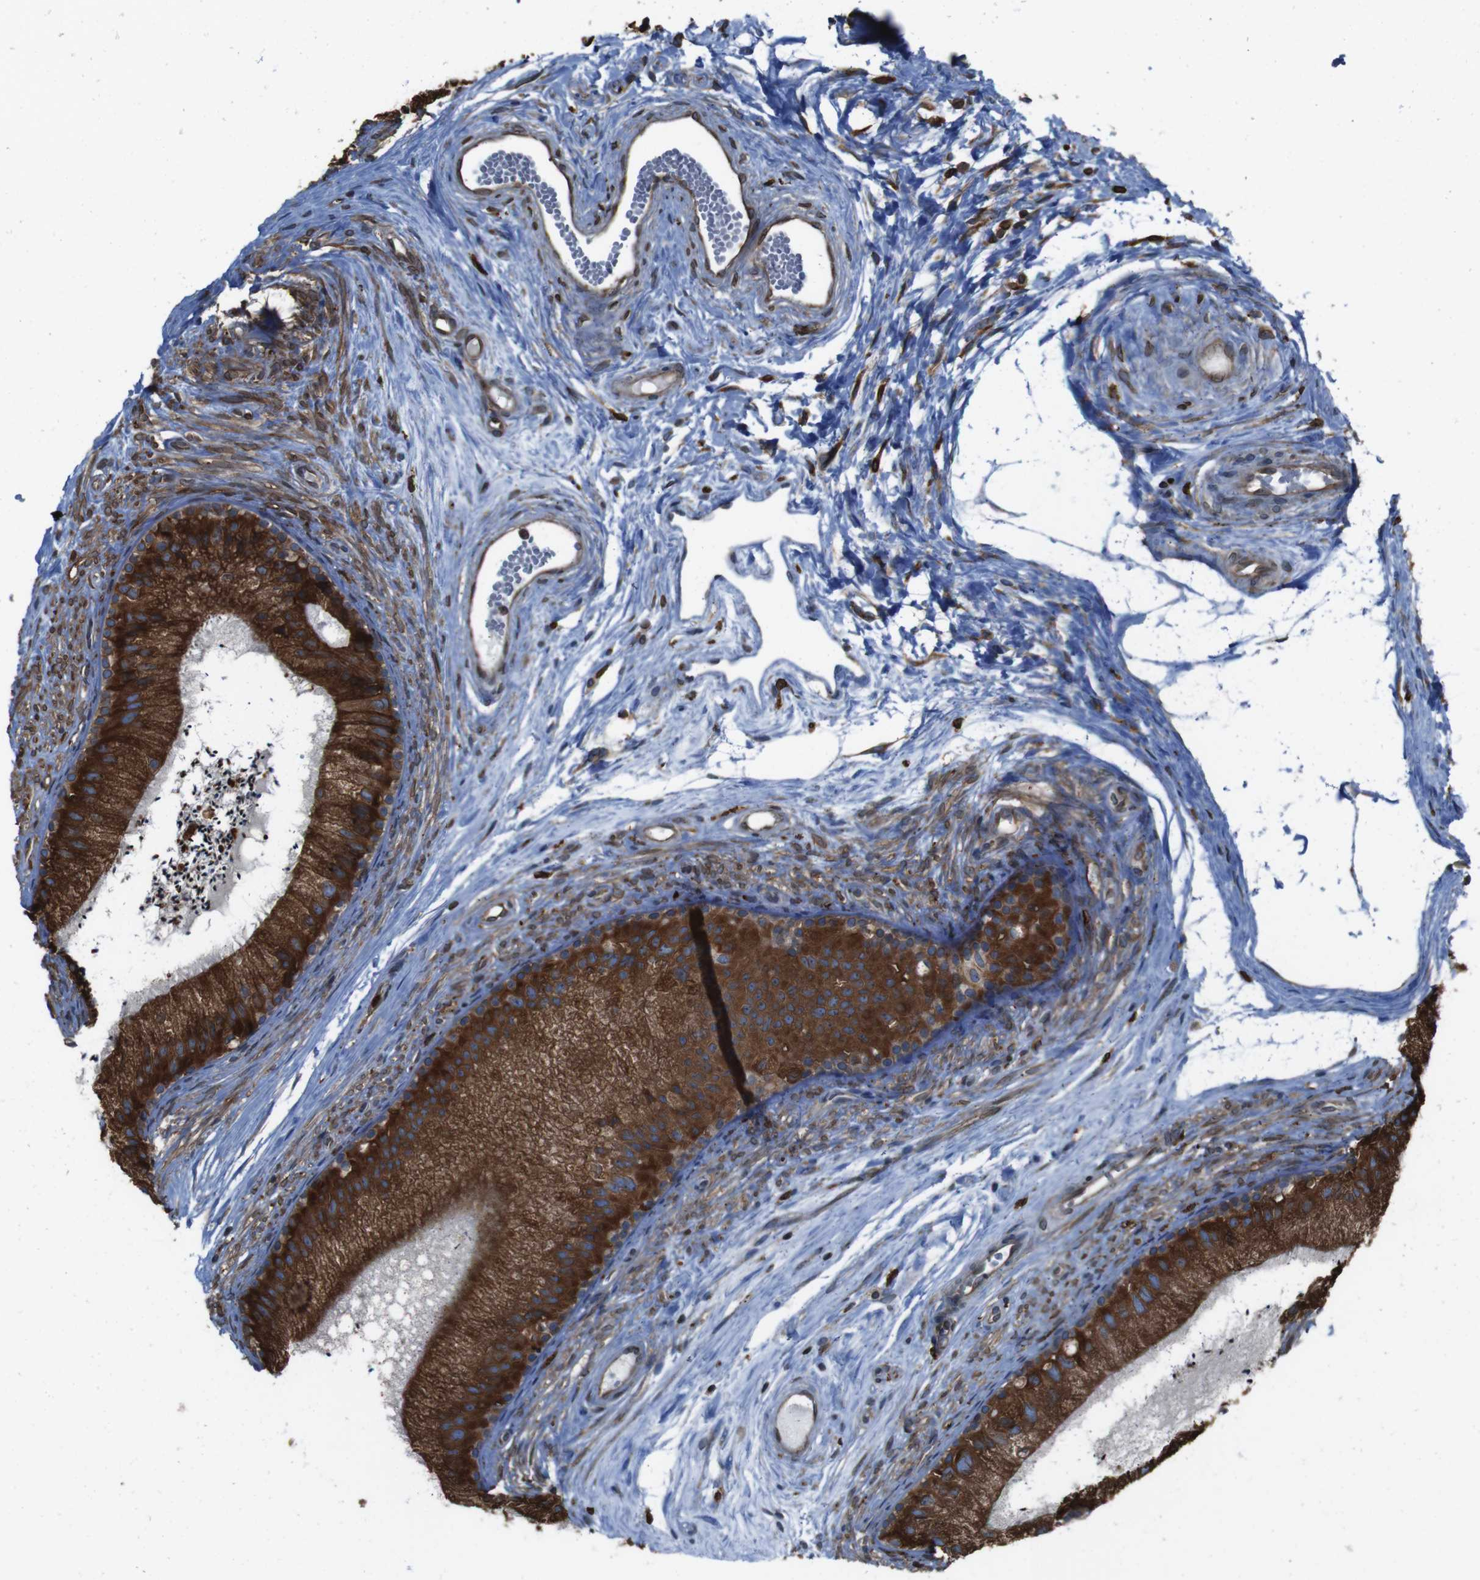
{"staining": {"intensity": "strong", "quantity": ">75%", "location": "cytoplasmic/membranous"}, "tissue": "epididymis", "cell_type": "Glandular cells", "image_type": "normal", "snomed": [{"axis": "morphology", "description": "Normal tissue, NOS"}, {"axis": "topography", "description": "Epididymis"}], "caption": "Immunohistochemical staining of normal epididymis displays >75% levels of strong cytoplasmic/membranous protein expression in approximately >75% of glandular cells.", "gene": "APMAP", "patient": {"sex": "male", "age": 56}}